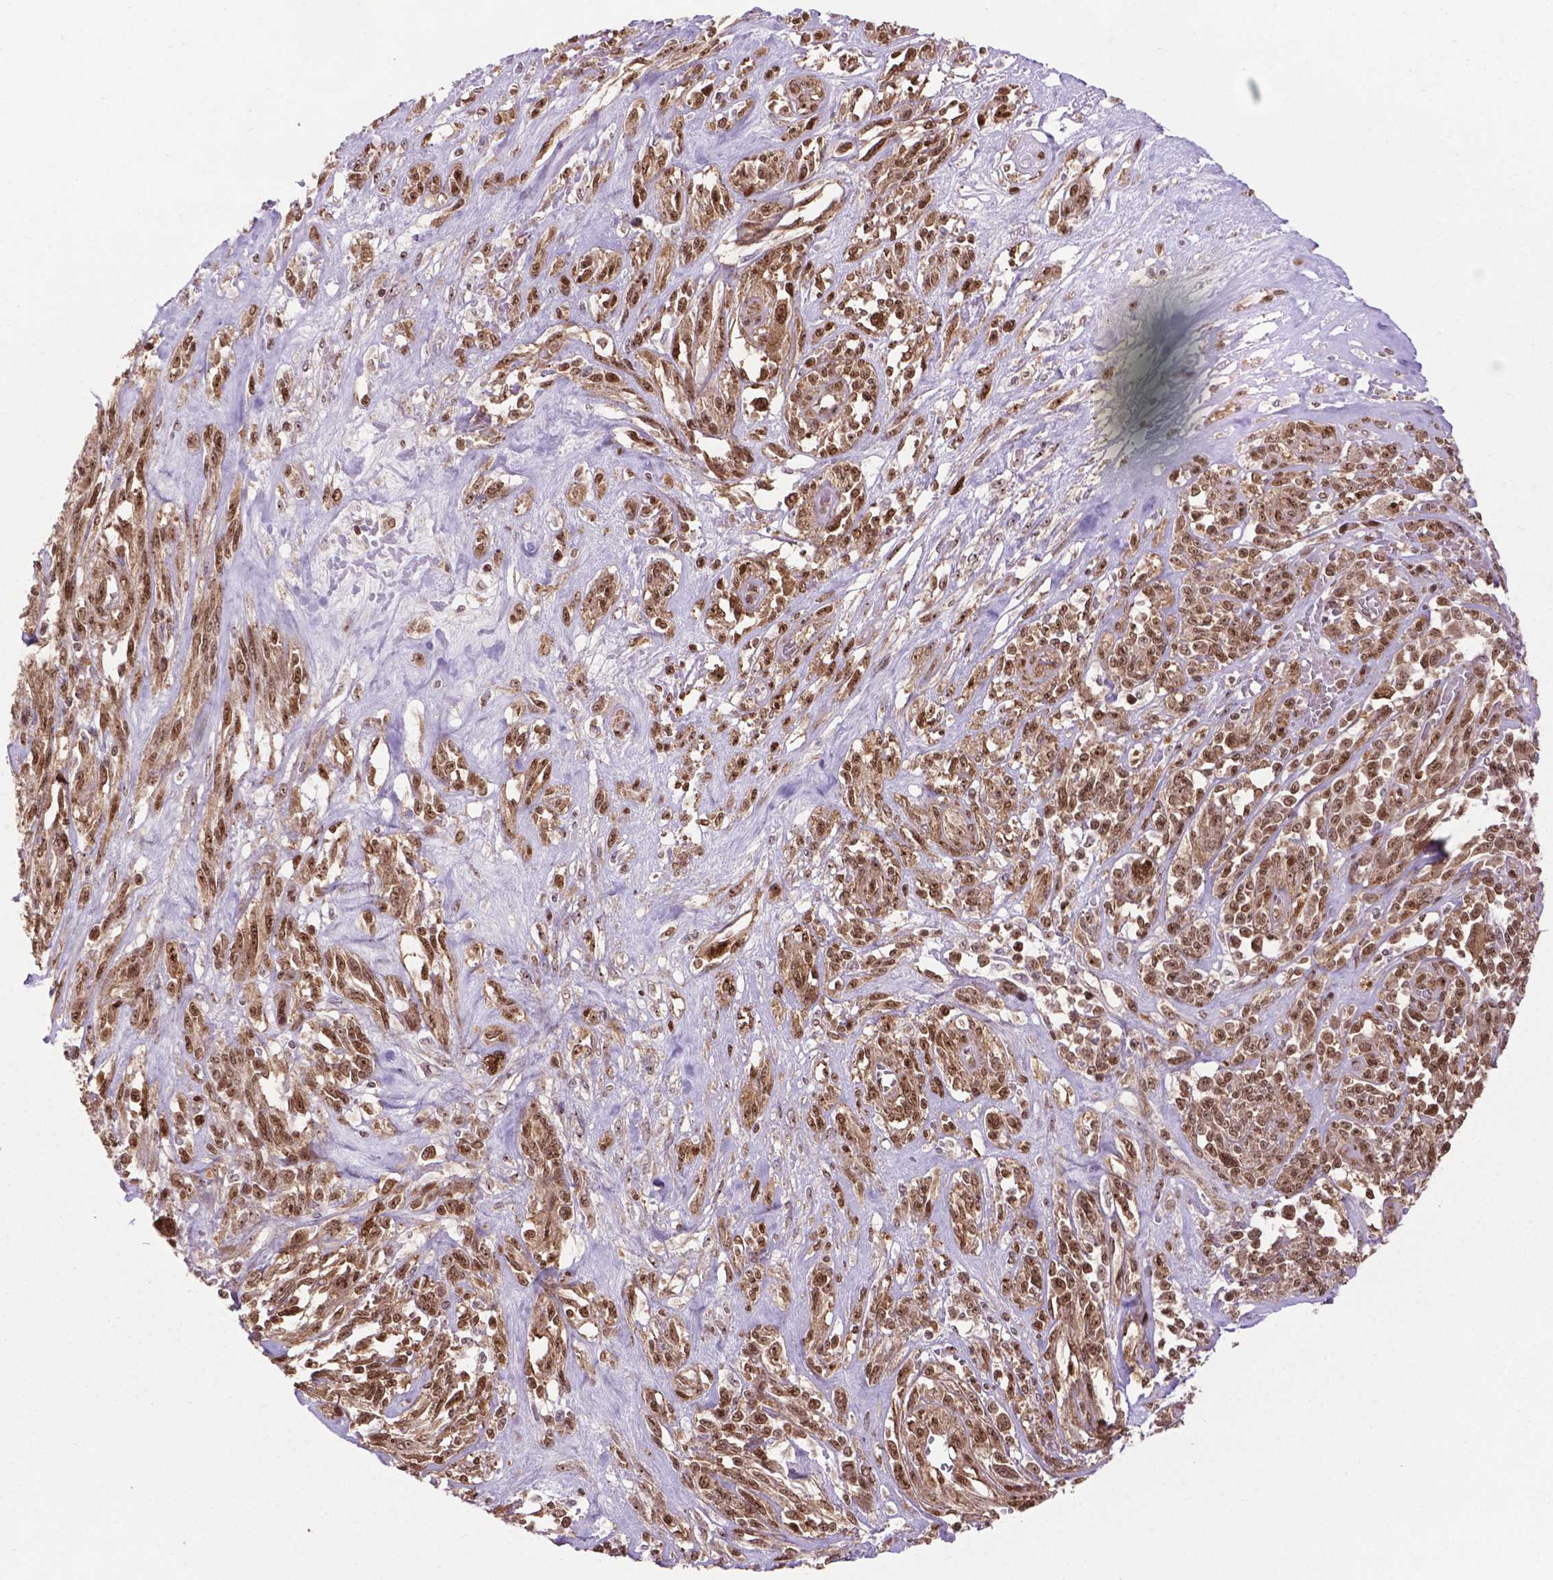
{"staining": {"intensity": "strong", "quantity": ">75%", "location": "cytoplasmic/membranous,nuclear"}, "tissue": "melanoma", "cell_type": "Tumor cells", "image_type": "cancer", "snomed": [{"axis": "morphology", "description": "Malignant melanoma, NOS"}, {"axis": "topography", "description": "Skin"}], "caption": "Tumor cells exhibit high levels of strong cytoplasmic/membranous and nuclear staining in about >75% of cells in melanoma.", "gene": "CSNK2A1", "patient": {"sex": "female", "age": 91}}